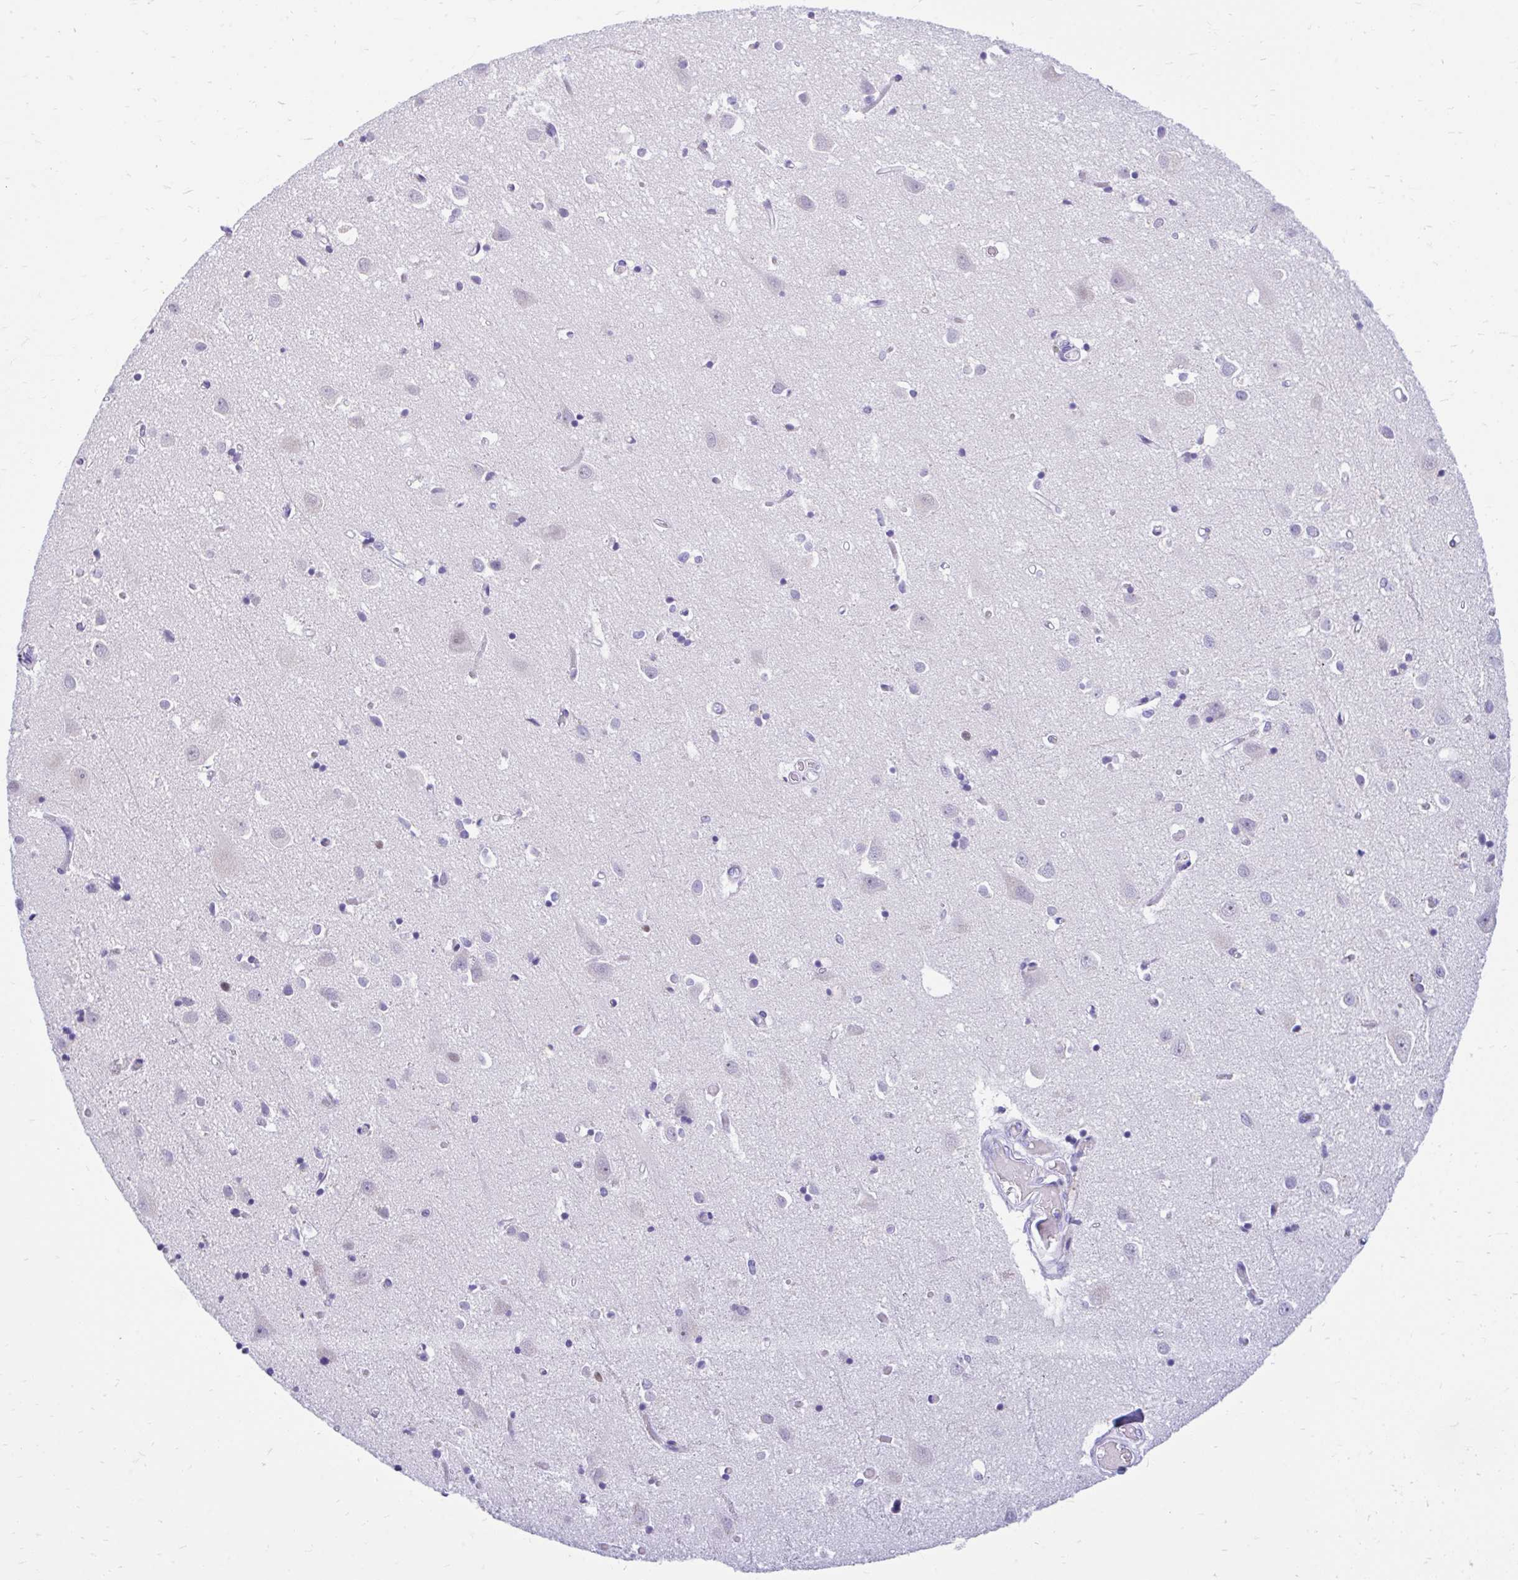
{"staining": {"intensity": "negative", "quantity": "none", "location": "none"}, "tissue": "cerebral cortex", "cell_type": "Endothelial cells", "image_type": "normal", "snomed": [{"axis": "morphology", "description": "Normal tissue, NOS"}, {"axis": "topography", "description": "Cerebral cortex"}], "caption": "IHC of normal cerebral cortex shows no expression in endothelial cells. Nuclei are stained in blue.", "gene": "GLB1L2", "patient": {"sex": "male", "age": 70}}